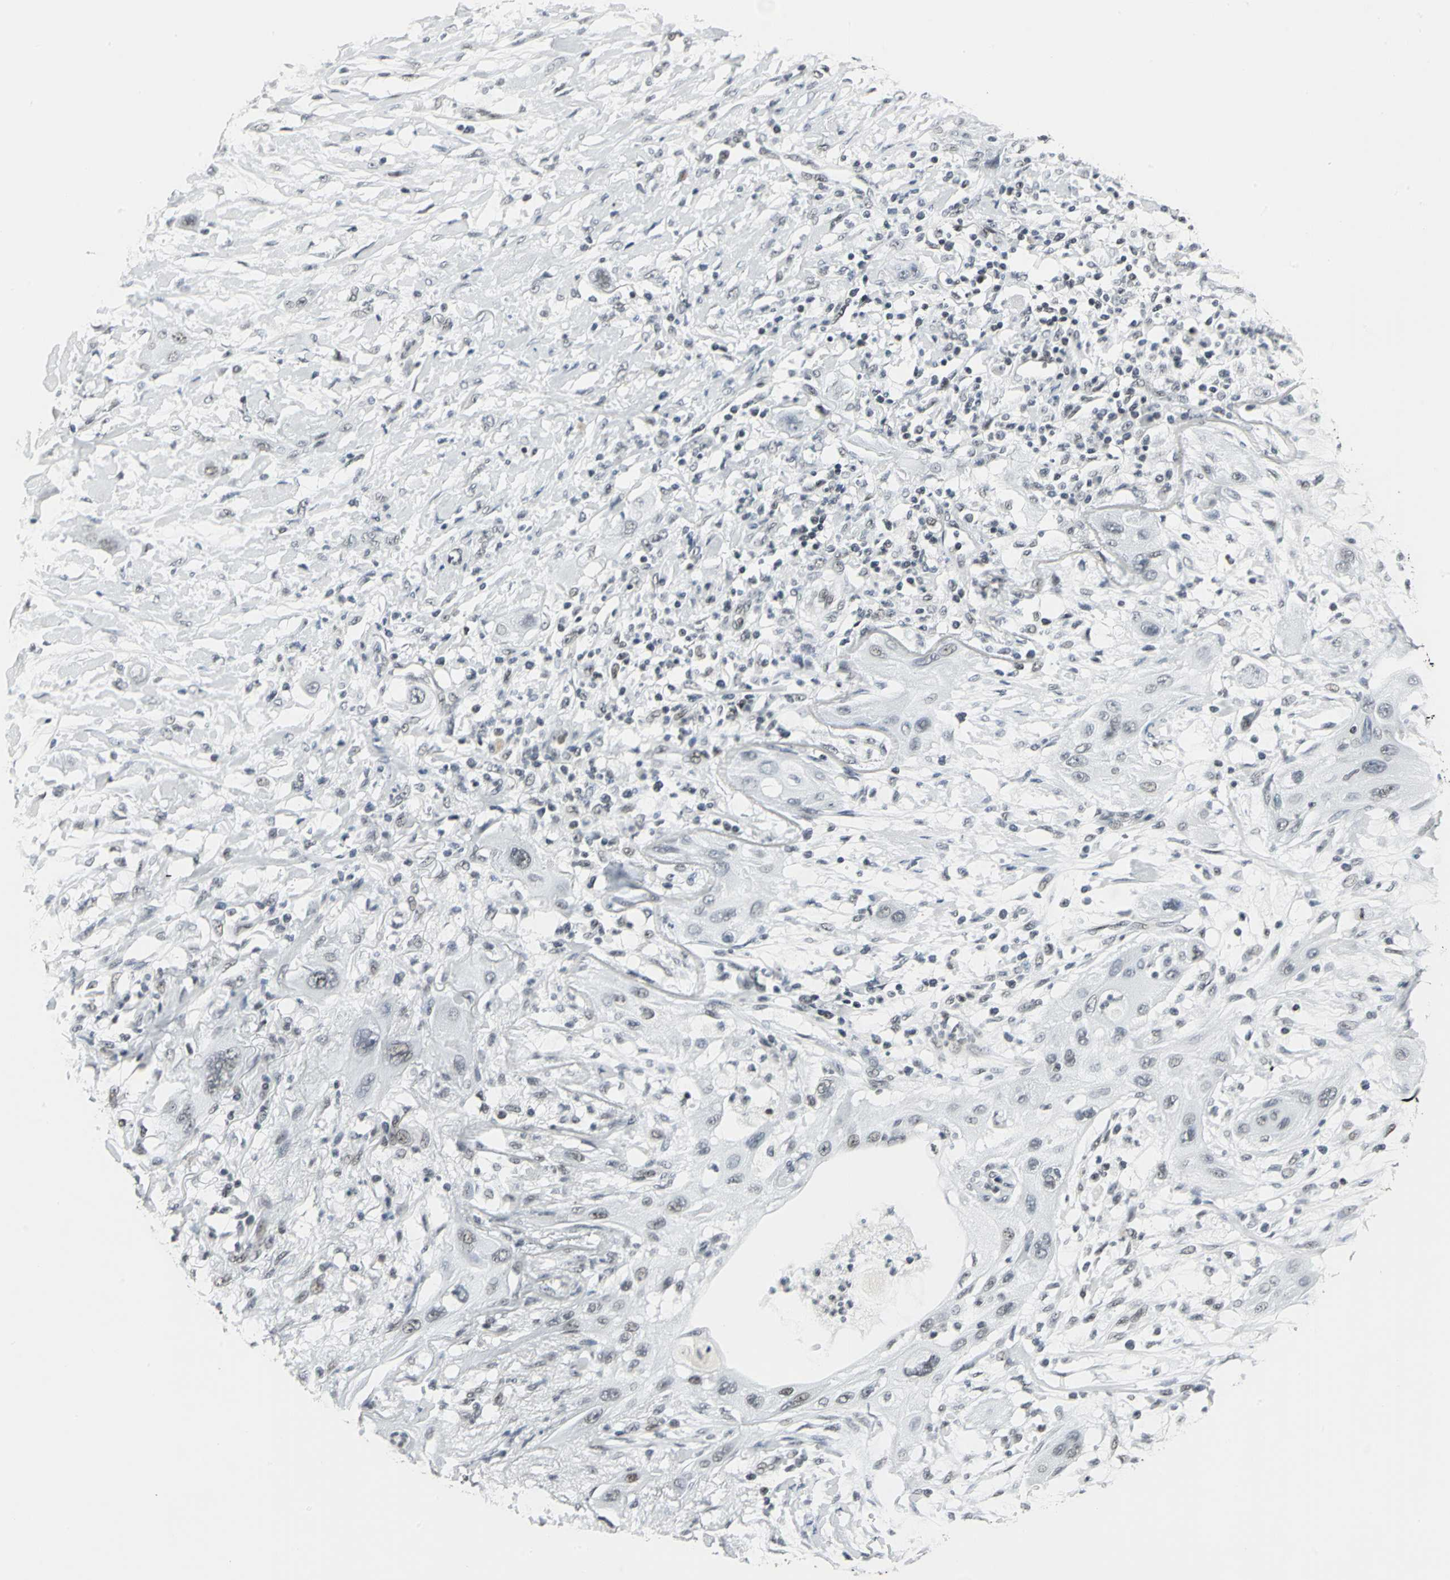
{"staining": {"intensity": "weak", "quantity": "25%-75%", "location": "nuclear"}, "tissue": "lung cancer", "cell_type": "Tumor cells", "image_type": "cancer", "snomed": [{"axis": "morphology", "description": "Squamous cell carcinoma, NOS"}, {"axis": "topography", "description": "Lung"}], "caption": "This is an image of immunohistochemistry staining of lung squamous cell carcinoma, which shows weak positivity in the nuclear of tumor cells.", "gene": "CBX3", "patient": {"sex": "female", "age": 47}}